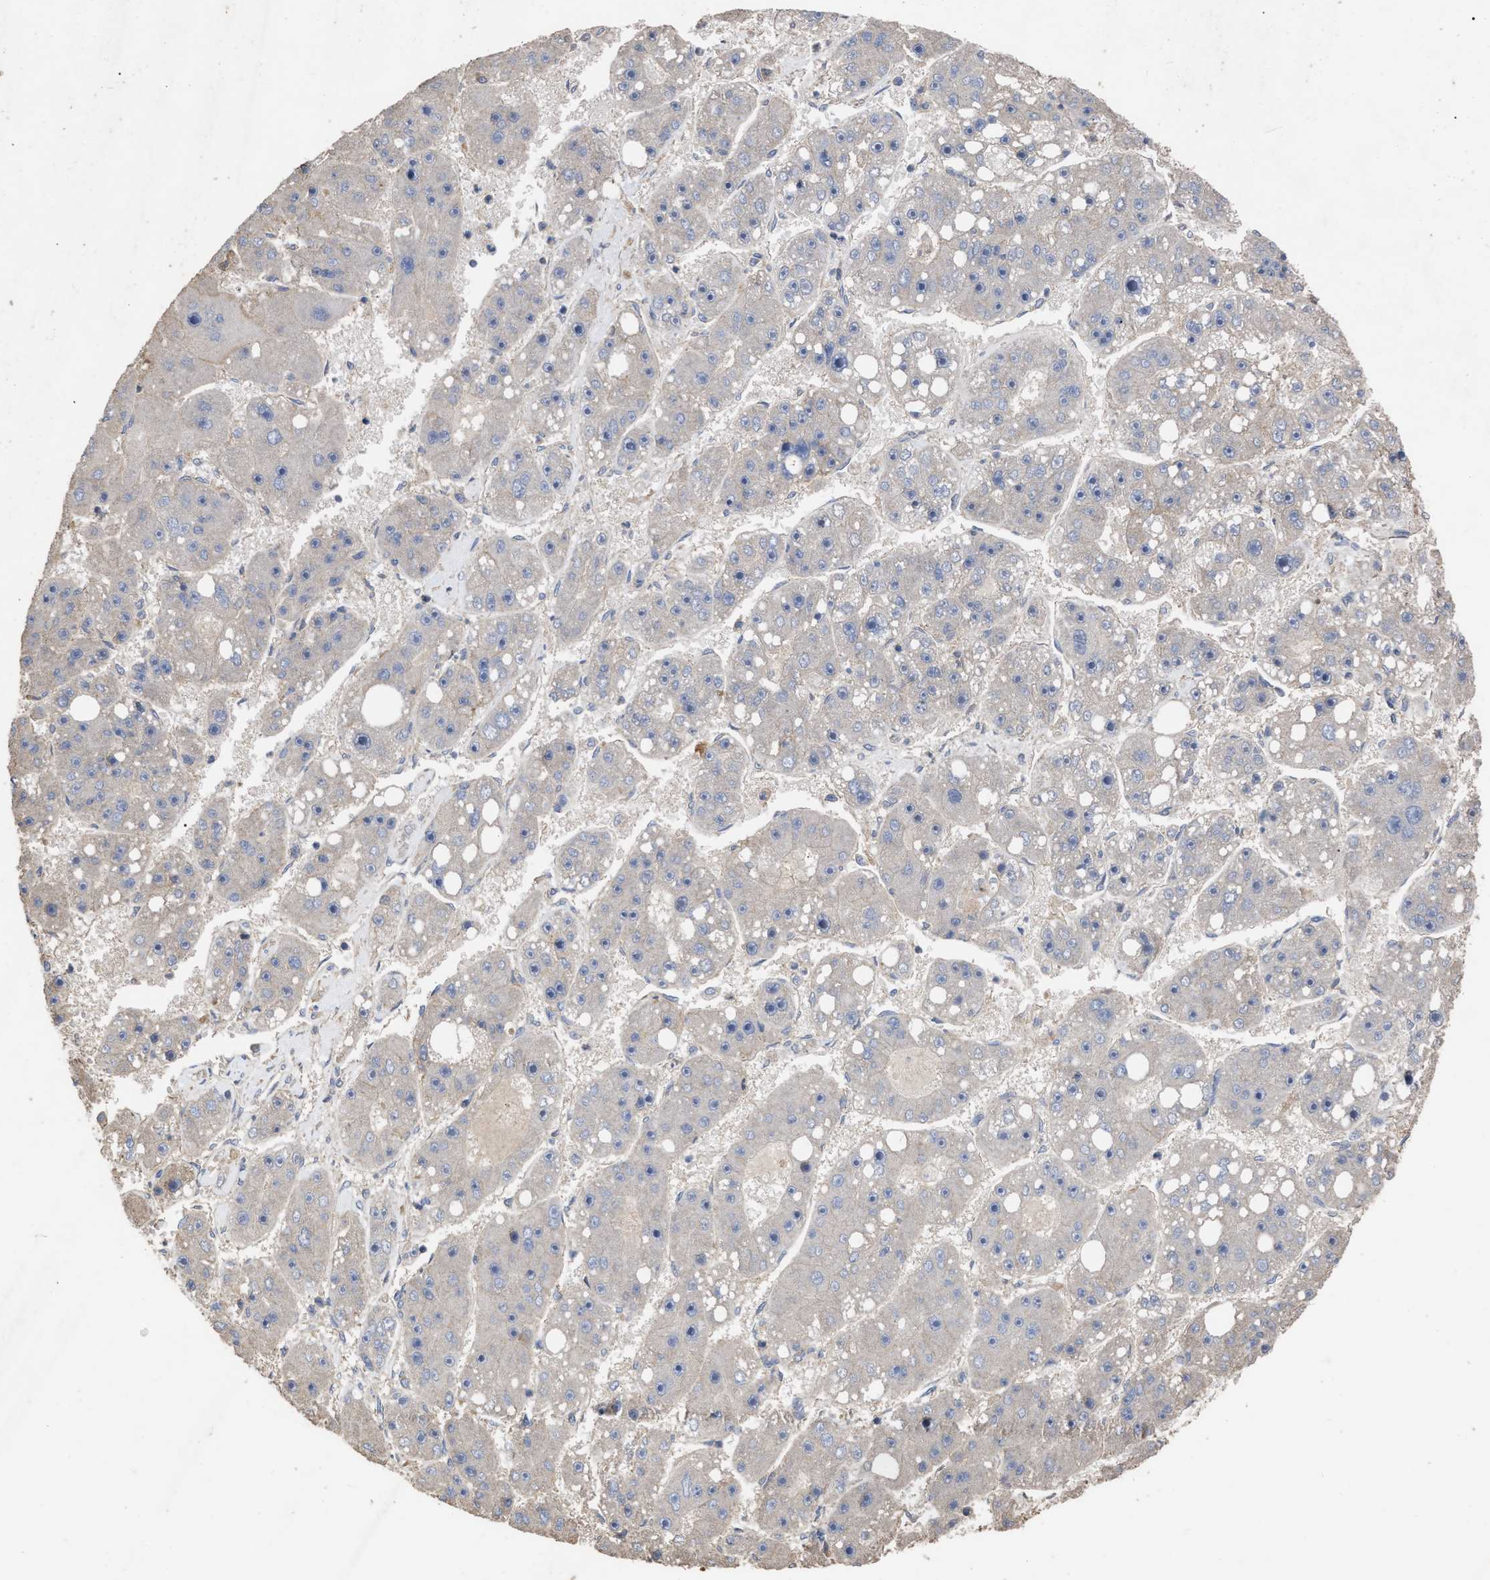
{"staining": {"intensity": "negative", "quantity": "none", "location": "none"}, "tissue": "liver cancer", "cell_type": "Tumor cells", "image_type": "cancer", "snomed": [{"axis": "morphology", "description": "Carcinoma, Hepatocellular, NOS"}, {"axis": "topography", "description": "Liver"}], "caption": "High magnification brightfield microscopy of hepatocellular carcinoma (liver) stained with DAB (3,3'-diaminobenzidine) (brown) and counterstained with hematoxylin (blue): tumor cells show no significant positivity. Brightfield microscopy of immunohistochemistry (IHC) stained with DAB (3,3'-diaminobenzidine) (brown) and hematoxylin (blue), captured at high magnification.", "gene": "BTN2A1", "patient": {"sex": "female", "age": 61}}